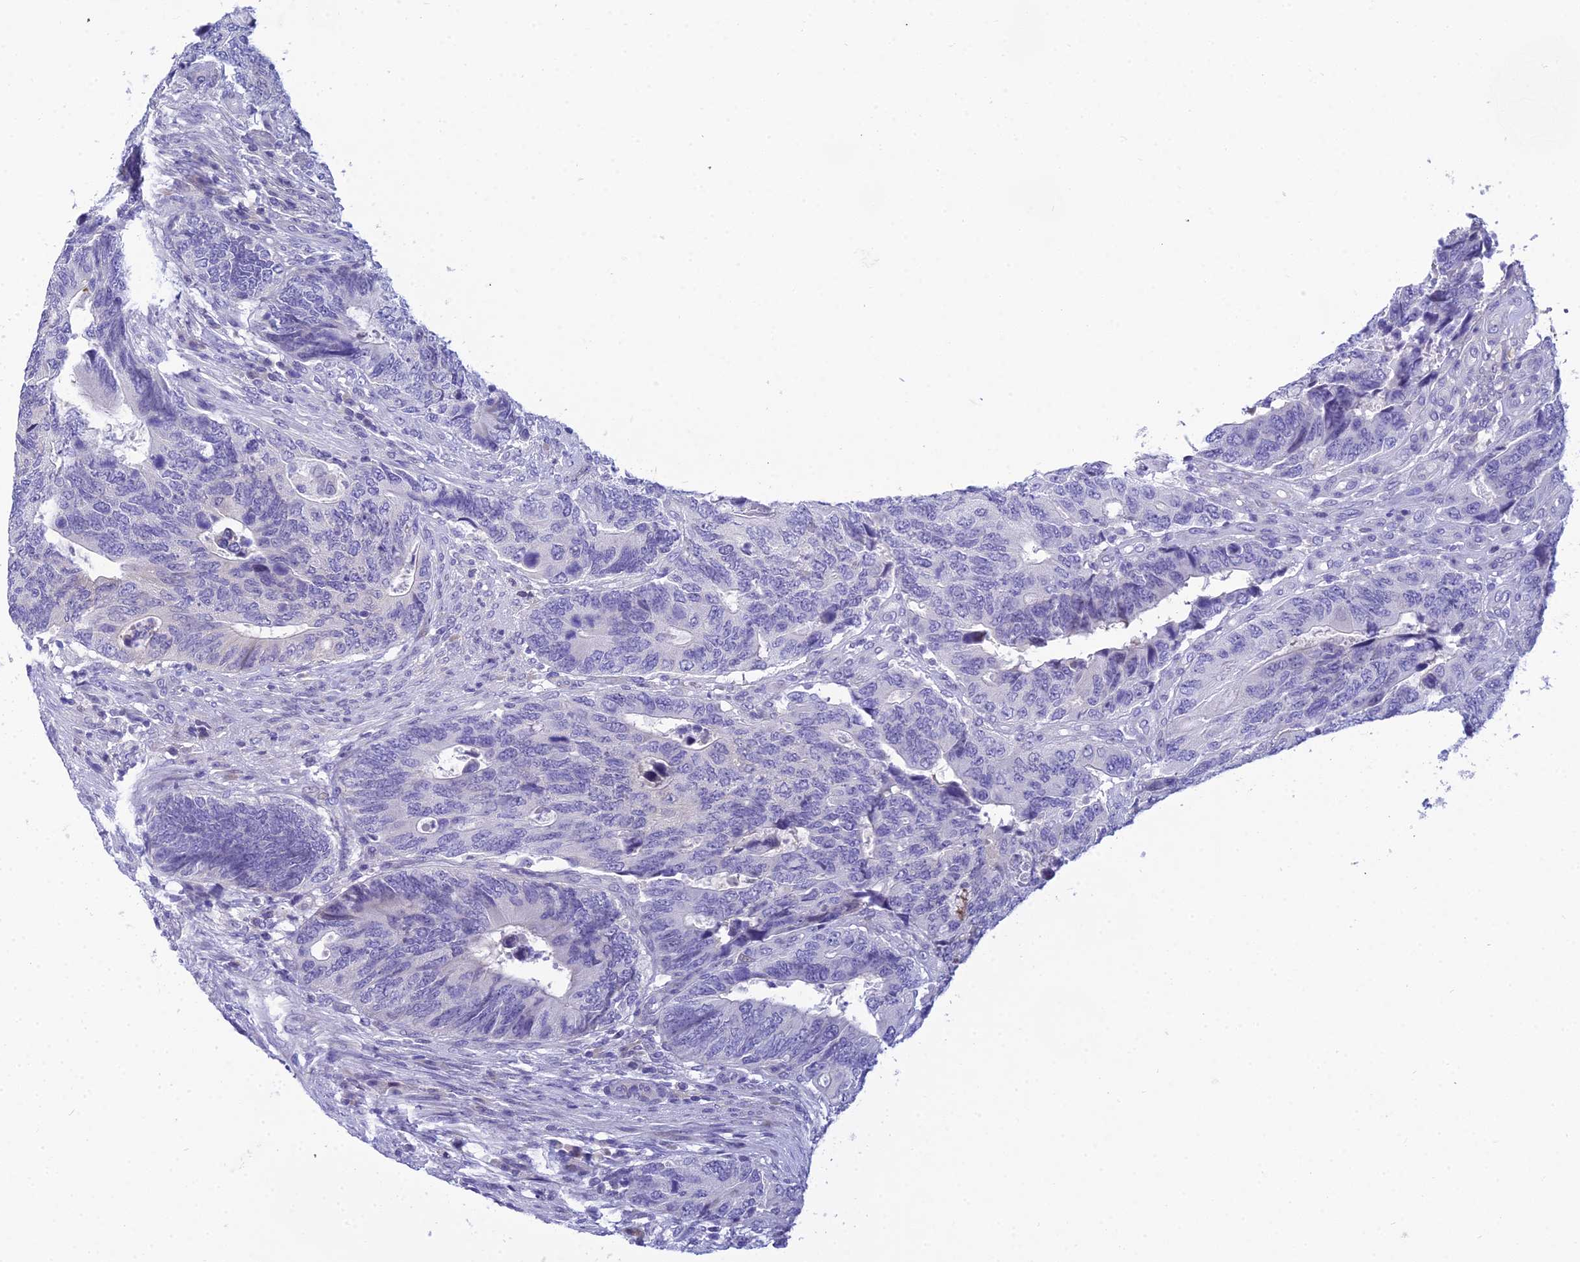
{"staining": {"intensity": "negative", "quantity": "none", "location": "none"}, "tissue": "colorectal cancer", "cell_type": "Tumor cells", "image_type": "cancer", "snomed": [{"axis": "morphology", "description": "Adenocarcinoma, NOS"}, {"axis": "topography", "description": "Colon"}], "caption": "Image shows no significant protein staining in tumor cells of colorectal cancer (adenocarcinoma). Brightfield microscopy of immunohistochemistry stained with DAB (3,3'-diaminobenzidine) (brown) and hematoxylin (blue), captured at high magnification.", "gene": "ZMIZ1", "patient": {"sex": "male", "age": 87}}